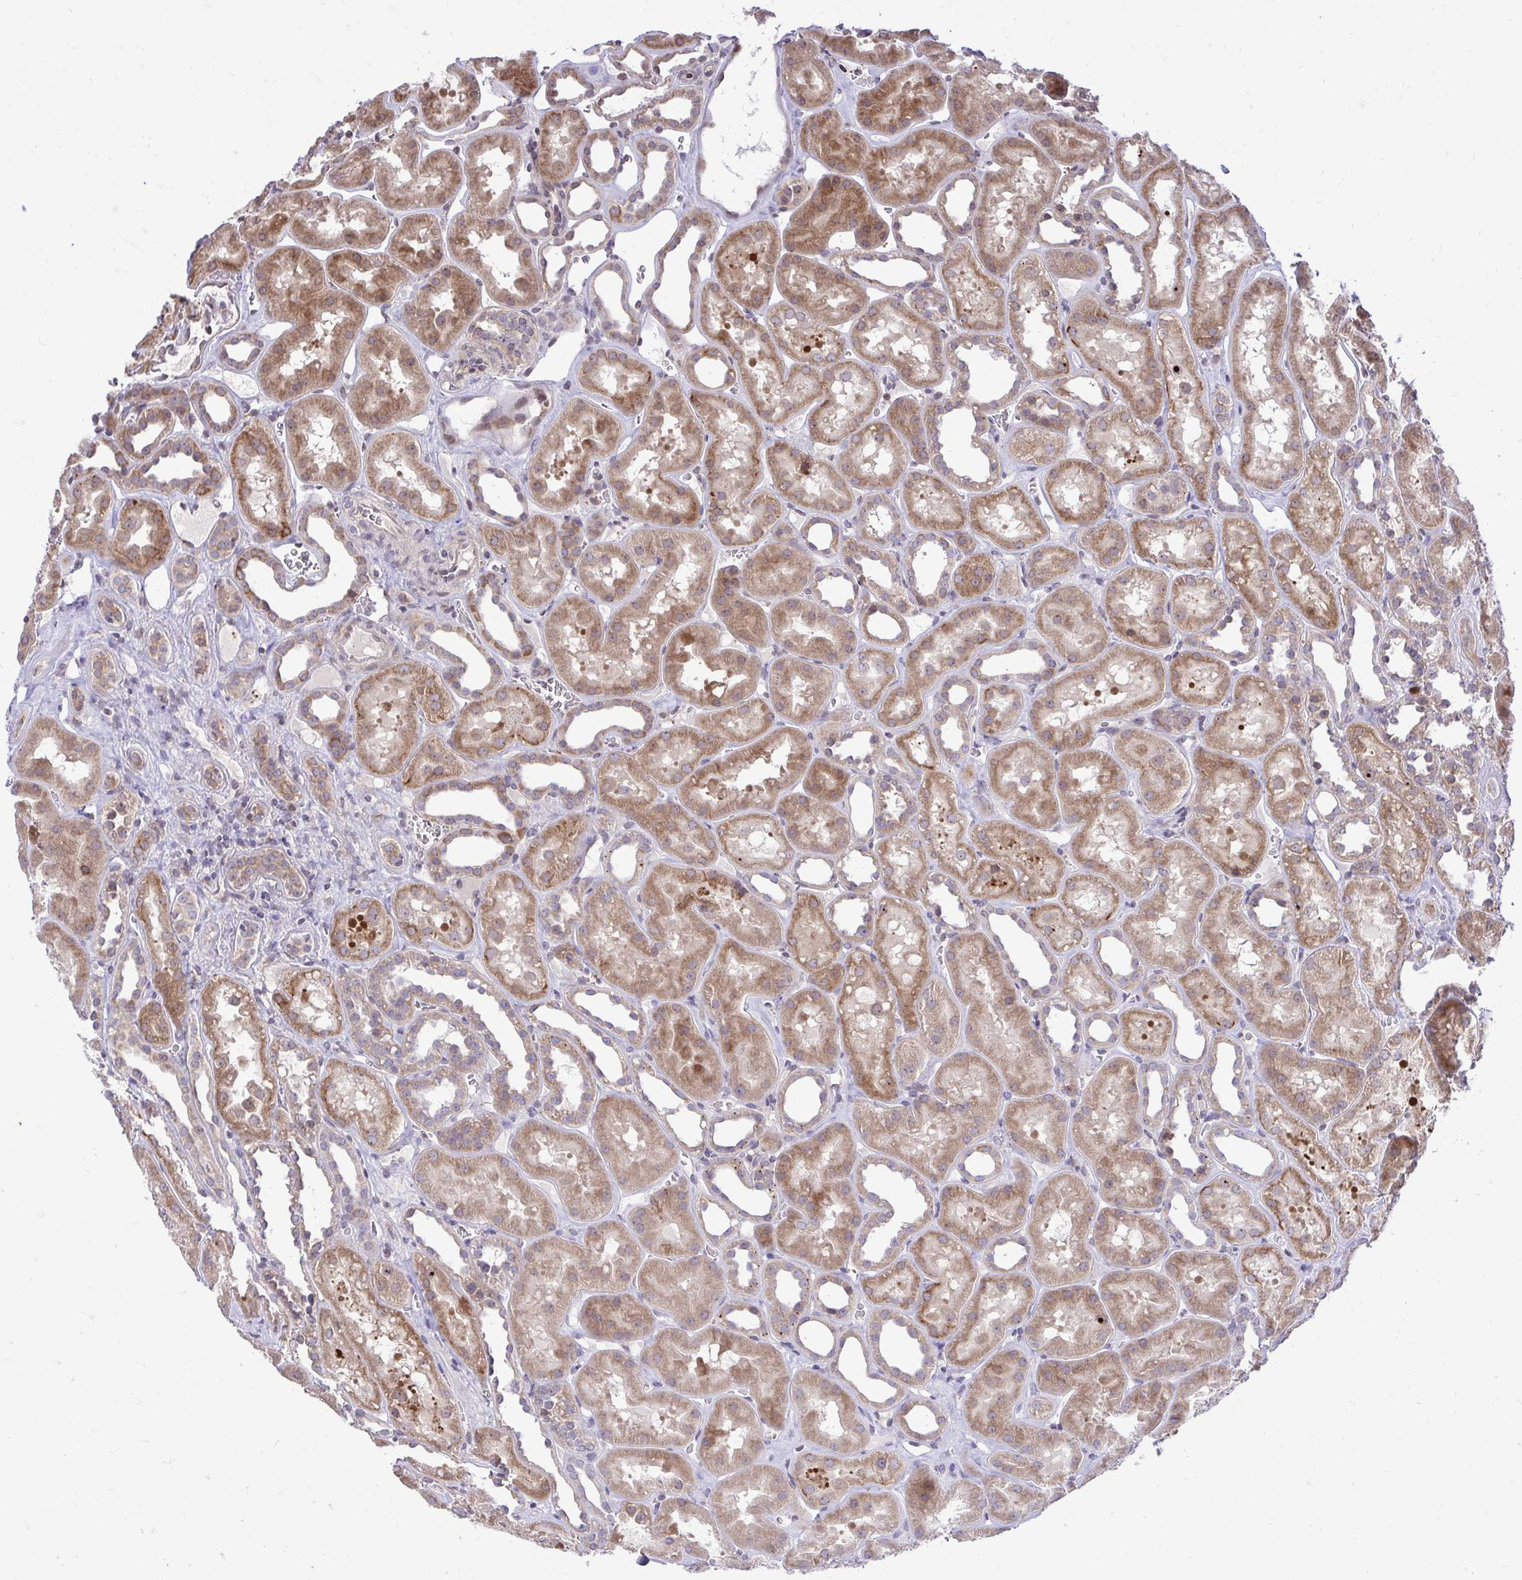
{"staining": {"intensity": "weak", "quantity": "<25%", "location": "cytoplasmic/membranous"}, "tissue": "kidney", "cell_type": "Cells in glomeruli", "image_type": "normal", "snomed": [{"axis": "morphology", "description": "Normal tissue, NOS"}, {"axis": "topography", "description": "Kidney"}], "caption": "This is a photomicrograph of IHC staining of normal kidney, which shows no positivity in cells in glomeruli. The staining is performed using DAB brown chromogen with nuclei counter-stained in using hematoxylin.", "gene": "METTL9", "patient": {"sex": "female", "age": 41}}